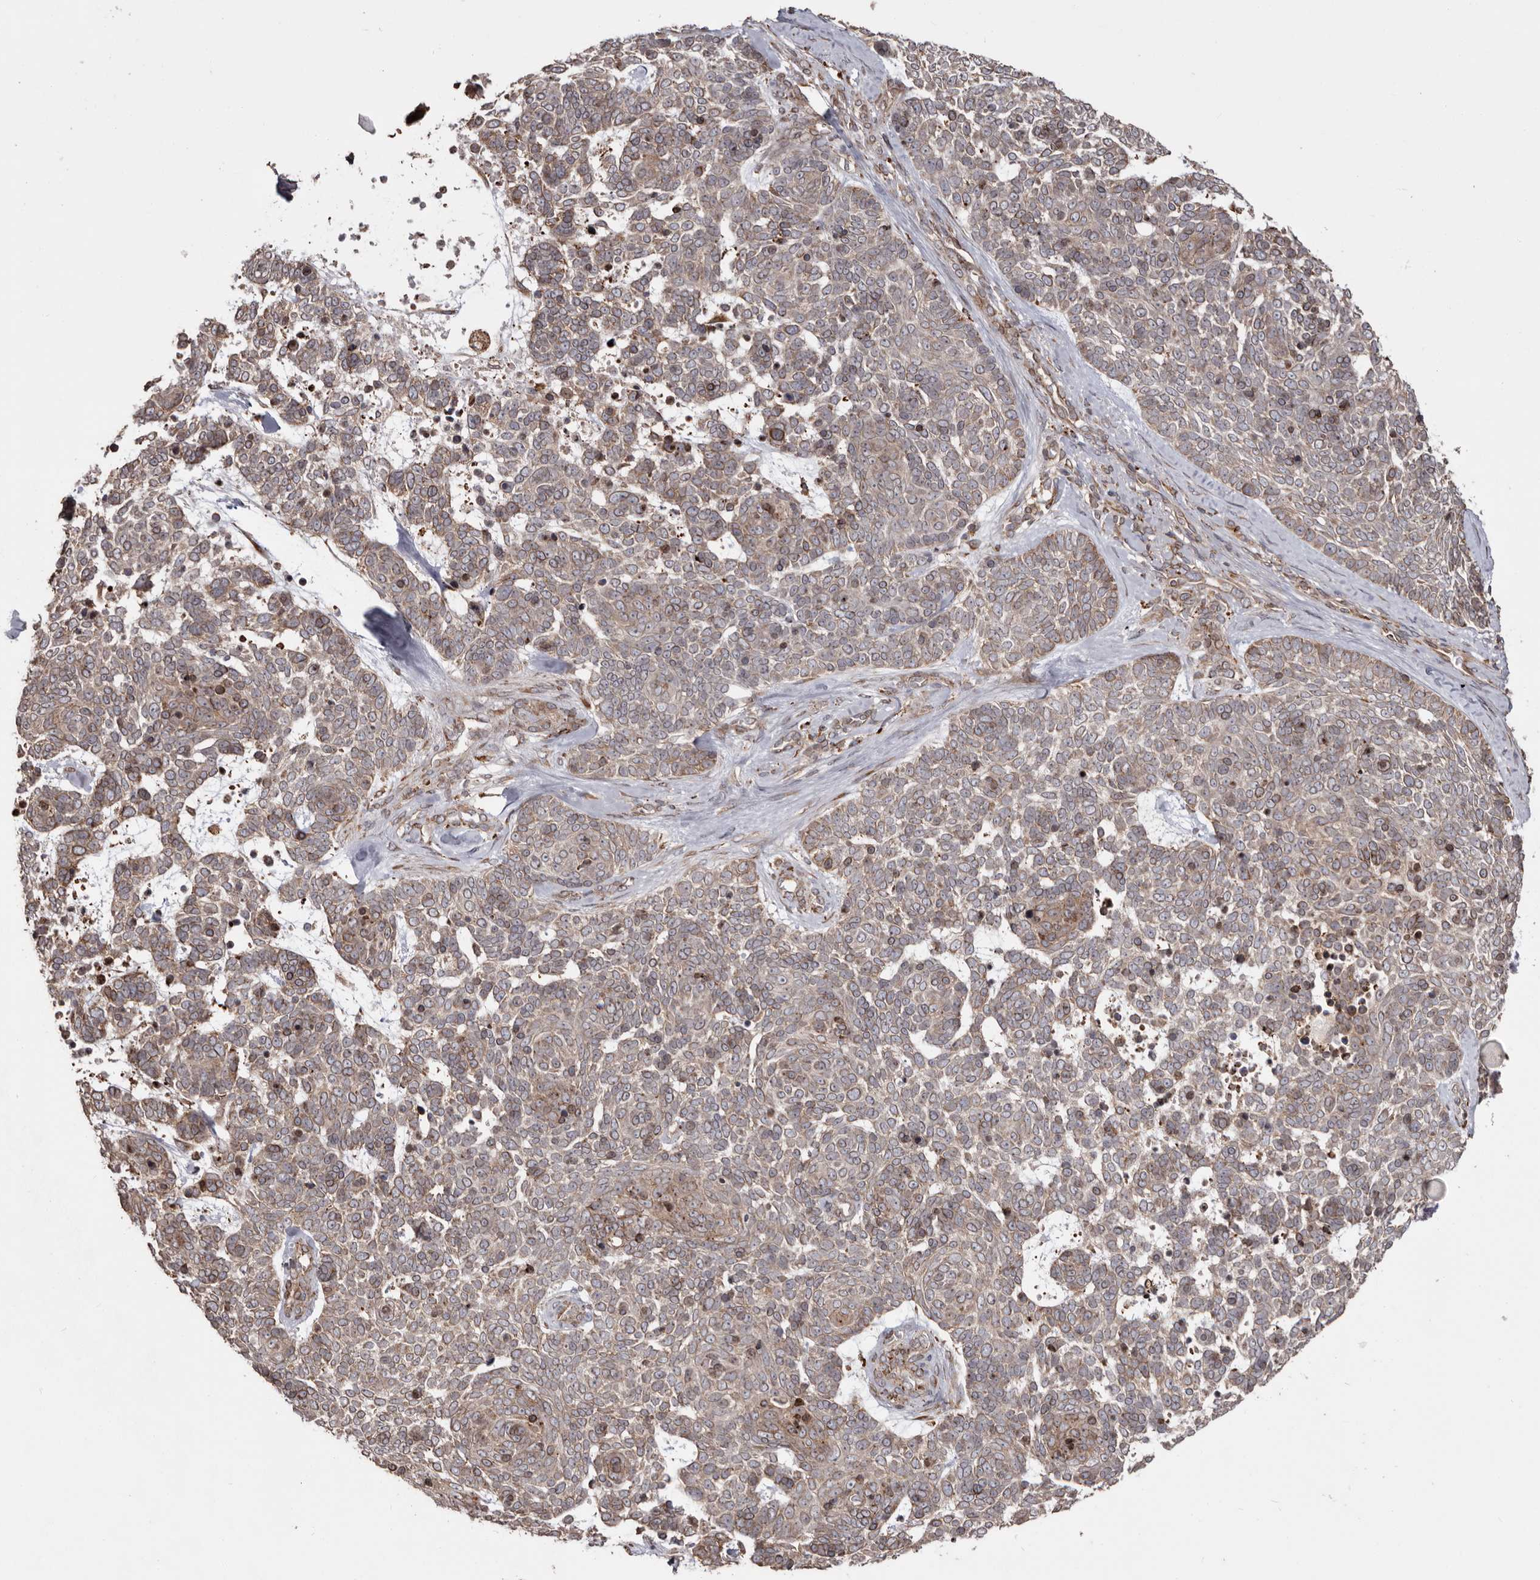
{"staining": {"intensity": "weak", "quantity": "25%-75%", "location": "cytoplasmic/membranous"}, "tissue": "skin cancer", "cell_type": "Tumor cells", "image_type": "cancer", "snomed": [{"axis": "morphology", "description": "Basal cell carcinoma"}, {"axis": "topography", "description": "Skin"}], "caption": "Protein analysis of skin cancer tissue demonstrates weak cytoplasmic/membranous staining in about 25%-75% of tumor cells.", "gene": "NUP43", "patient": {"sex": "female", "age": 81}}